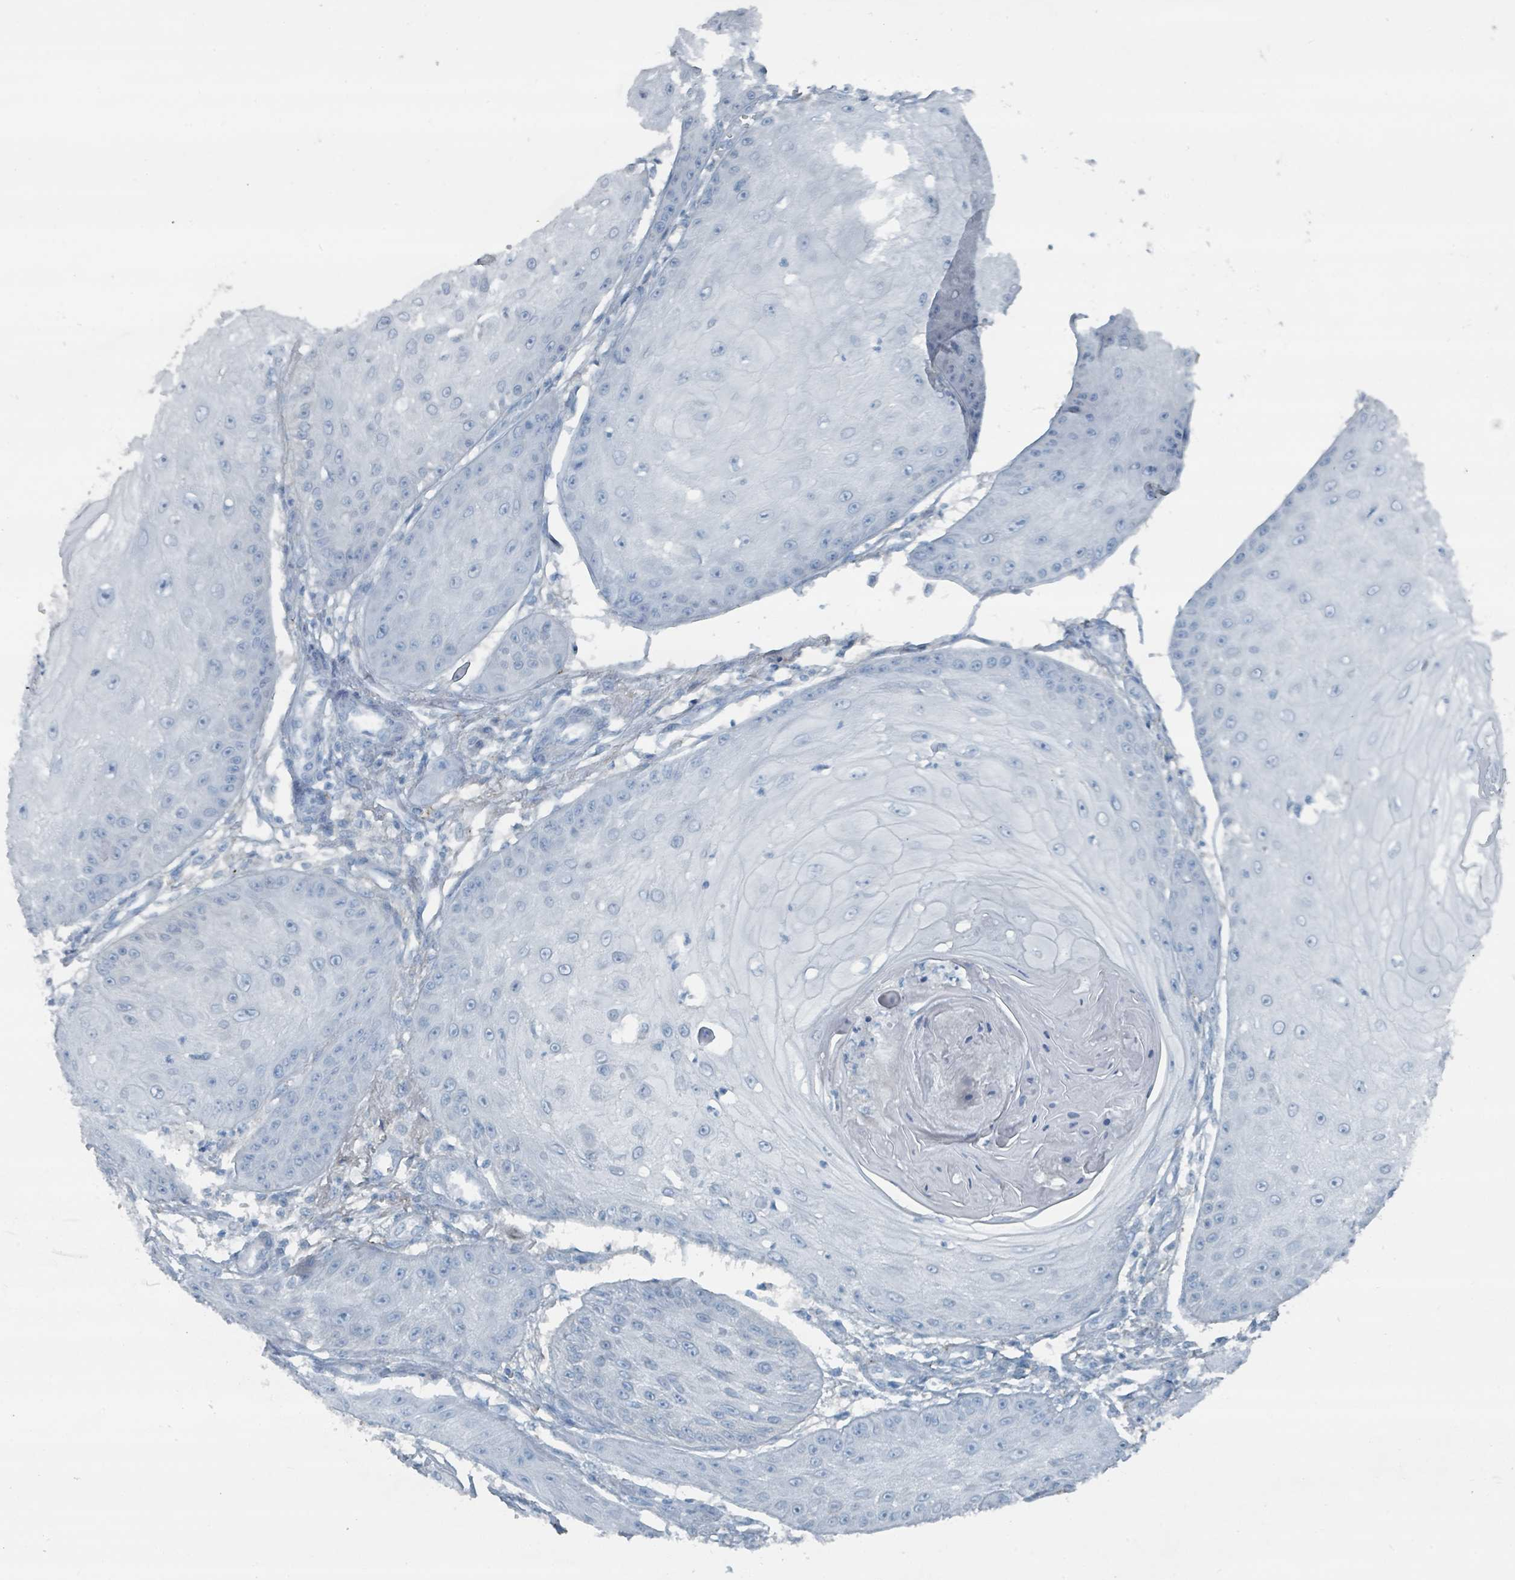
{"staining": {"intensity": "negative", "quantity": "none", "location": "none"}, "tissue": "skin cancer", "cell_type": "Tumor cells", "image_type": "cancer", "snomed": [{"axis": "morphology", "description": "Squamous cell carcinoma, NOS"}, {"axis": "topography", "description": "Skin"}], "caption": "DAB immunohistochemical staining of squamous cell carcinoma (skin) displays no significant staining in tumor cells.", "gene": "GAMT", "patient": {"sex": "male", "age": 70}}